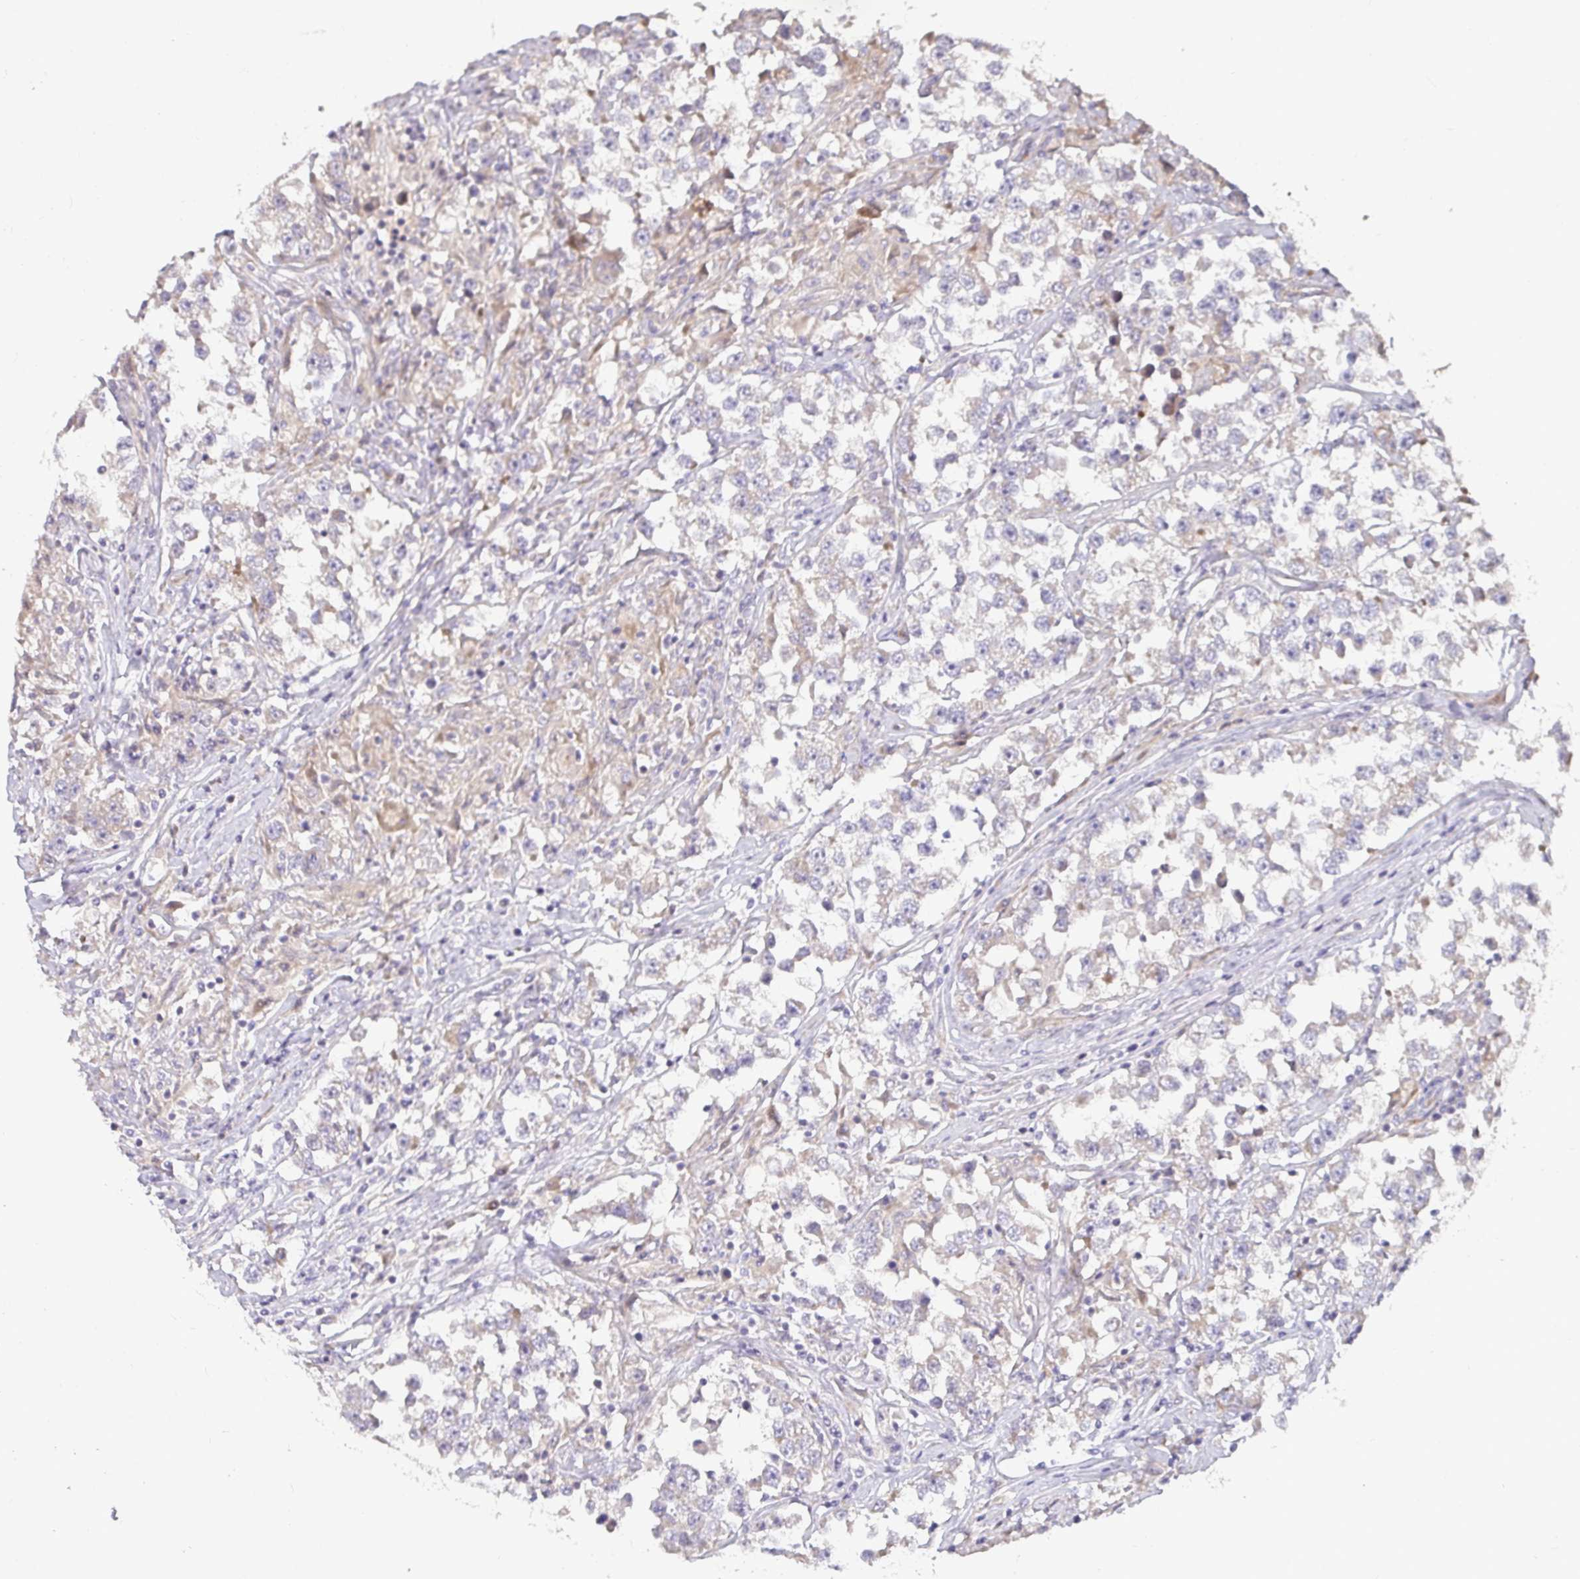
{"staining": {"intensity": "negative", "quantity": "none", "location": "none"}, "tissue": "testis cancer", "cell_type": "Tumor cells", "image_type": "cancer", "snomed": [{"axis": "morphology", "description": "Seminoma, NOS"}, {"axis": "topography", "description": "Testis"}], "caption": "Testis cancer (seminoma) was stained to show a protein in brown. There is no significant expression in tumor cells.", "gene": "SH2D1B", "patient": {"sex": "male", "age": 46}}